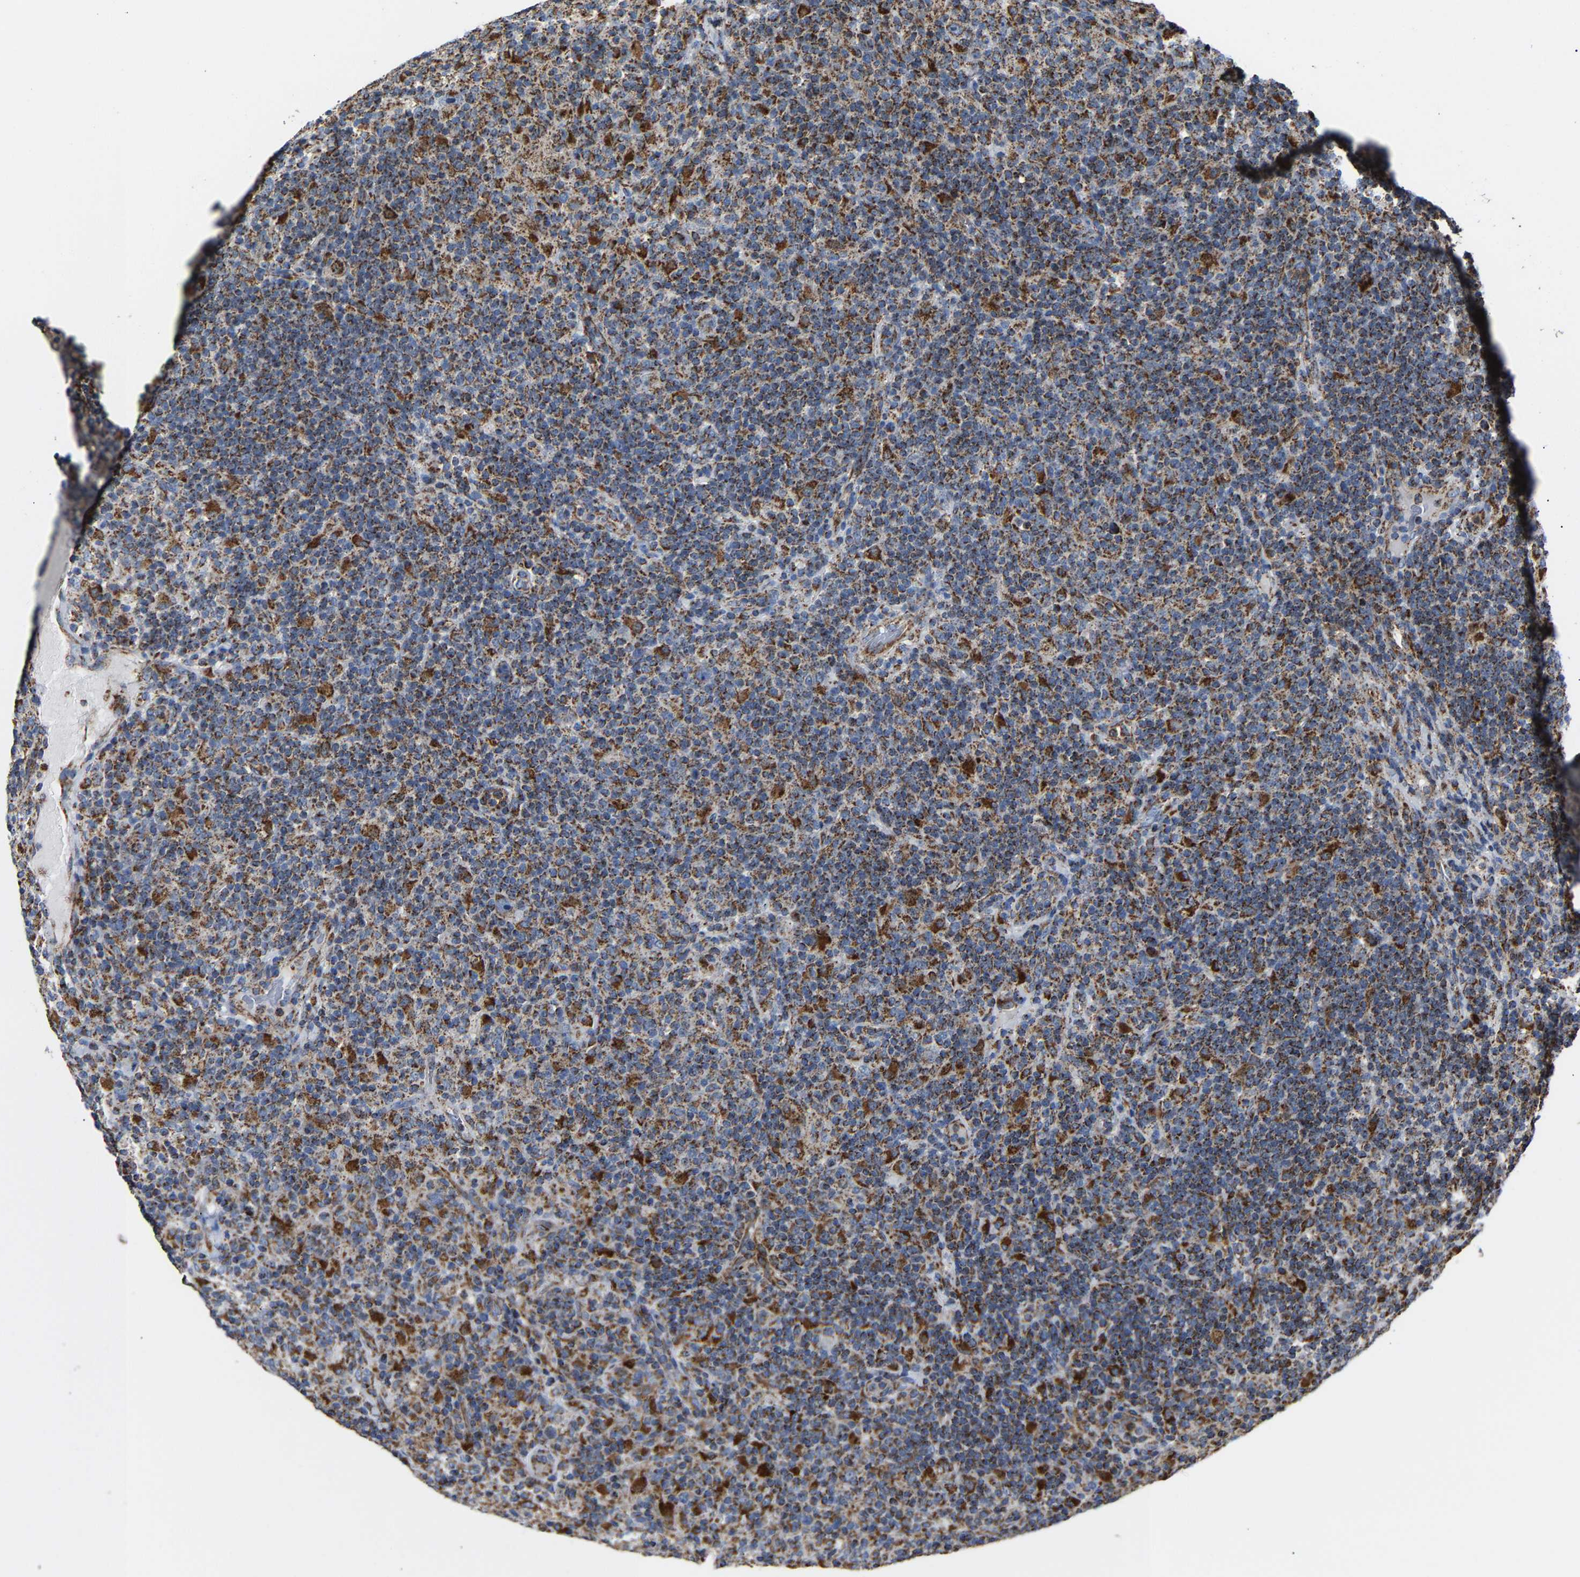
{"staining": {"intensity": "moderate", "quantity": ">75%", "location": "cytoplasmic/membranous"}, "tissue": "lymphoma", "cell_type": "Tumor cells", "image_type": "cancer", "snomed": [{"axis": "morphology", "description": "Hodgkin's disease, NOS"}, {"axis": "topography", "description": "Lymph node"}], "caption": "Hodgkin's disease tissue reveals moderate cytoplasmic/membranous positivity in approximately >75% of tumor cells, visualized by immunohistochemistry.", "gene": "NDUFV3", "patient": {"sex": "male", "age": 70}}